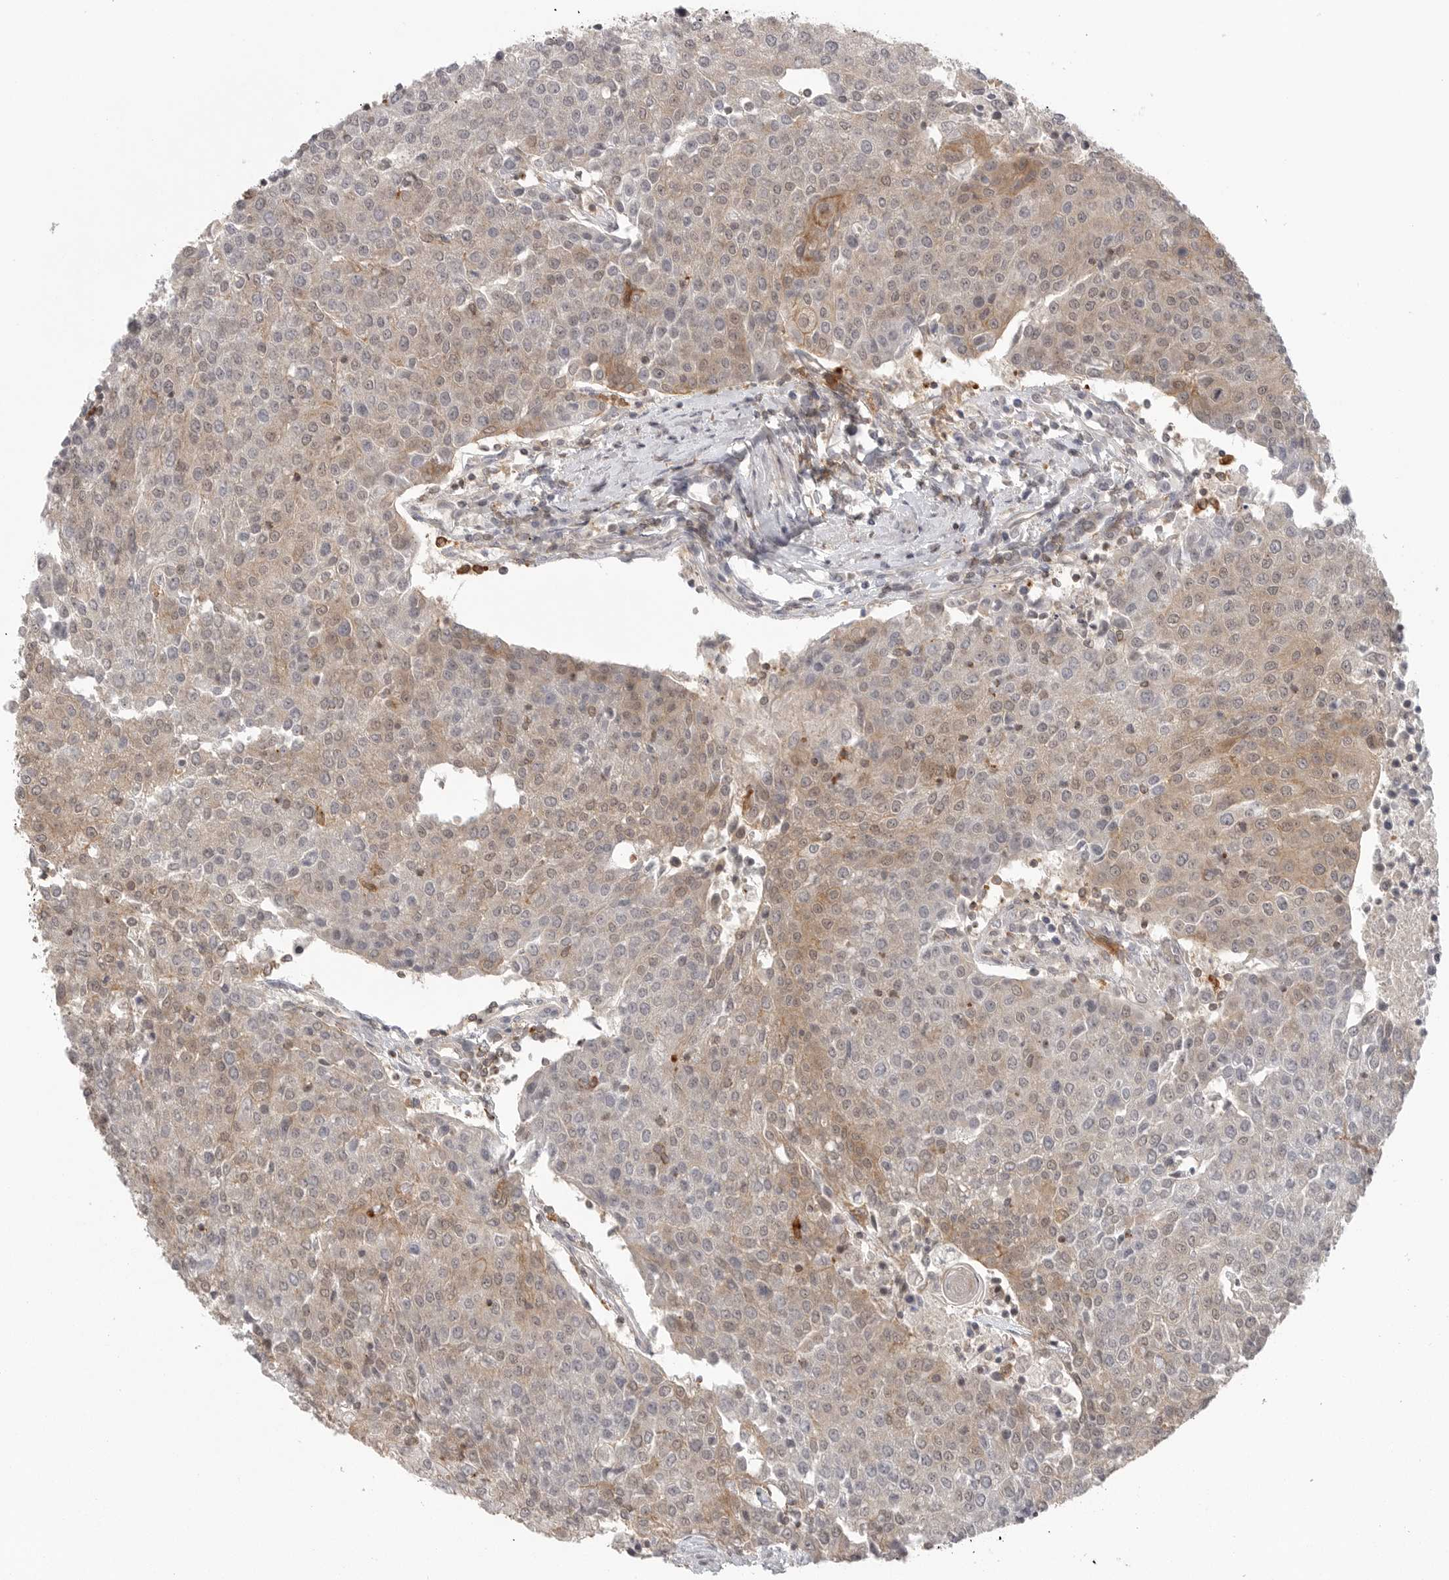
{"staining": {"intensity": "moderate", "quantity": "<25%", "location": "cytoplasmic/membranous"}, "tissue": "urothelial cancer", "cell_type": "Tumor cells", "image_type": "cancer", "snomed": [{"axis": "morphology", "description": "Urothelial carcinoma, High grade"}, {"axis": "topography", "description": "Urinary bladder"}], "caption": "Brown immunohistochemical staining in urothelial cancer shows moderate cytoplasmic/membranous staining in approximately <25% of tumor cells.", "gene": "DBNL", "patient": {"sex": "female", "age": 85}}